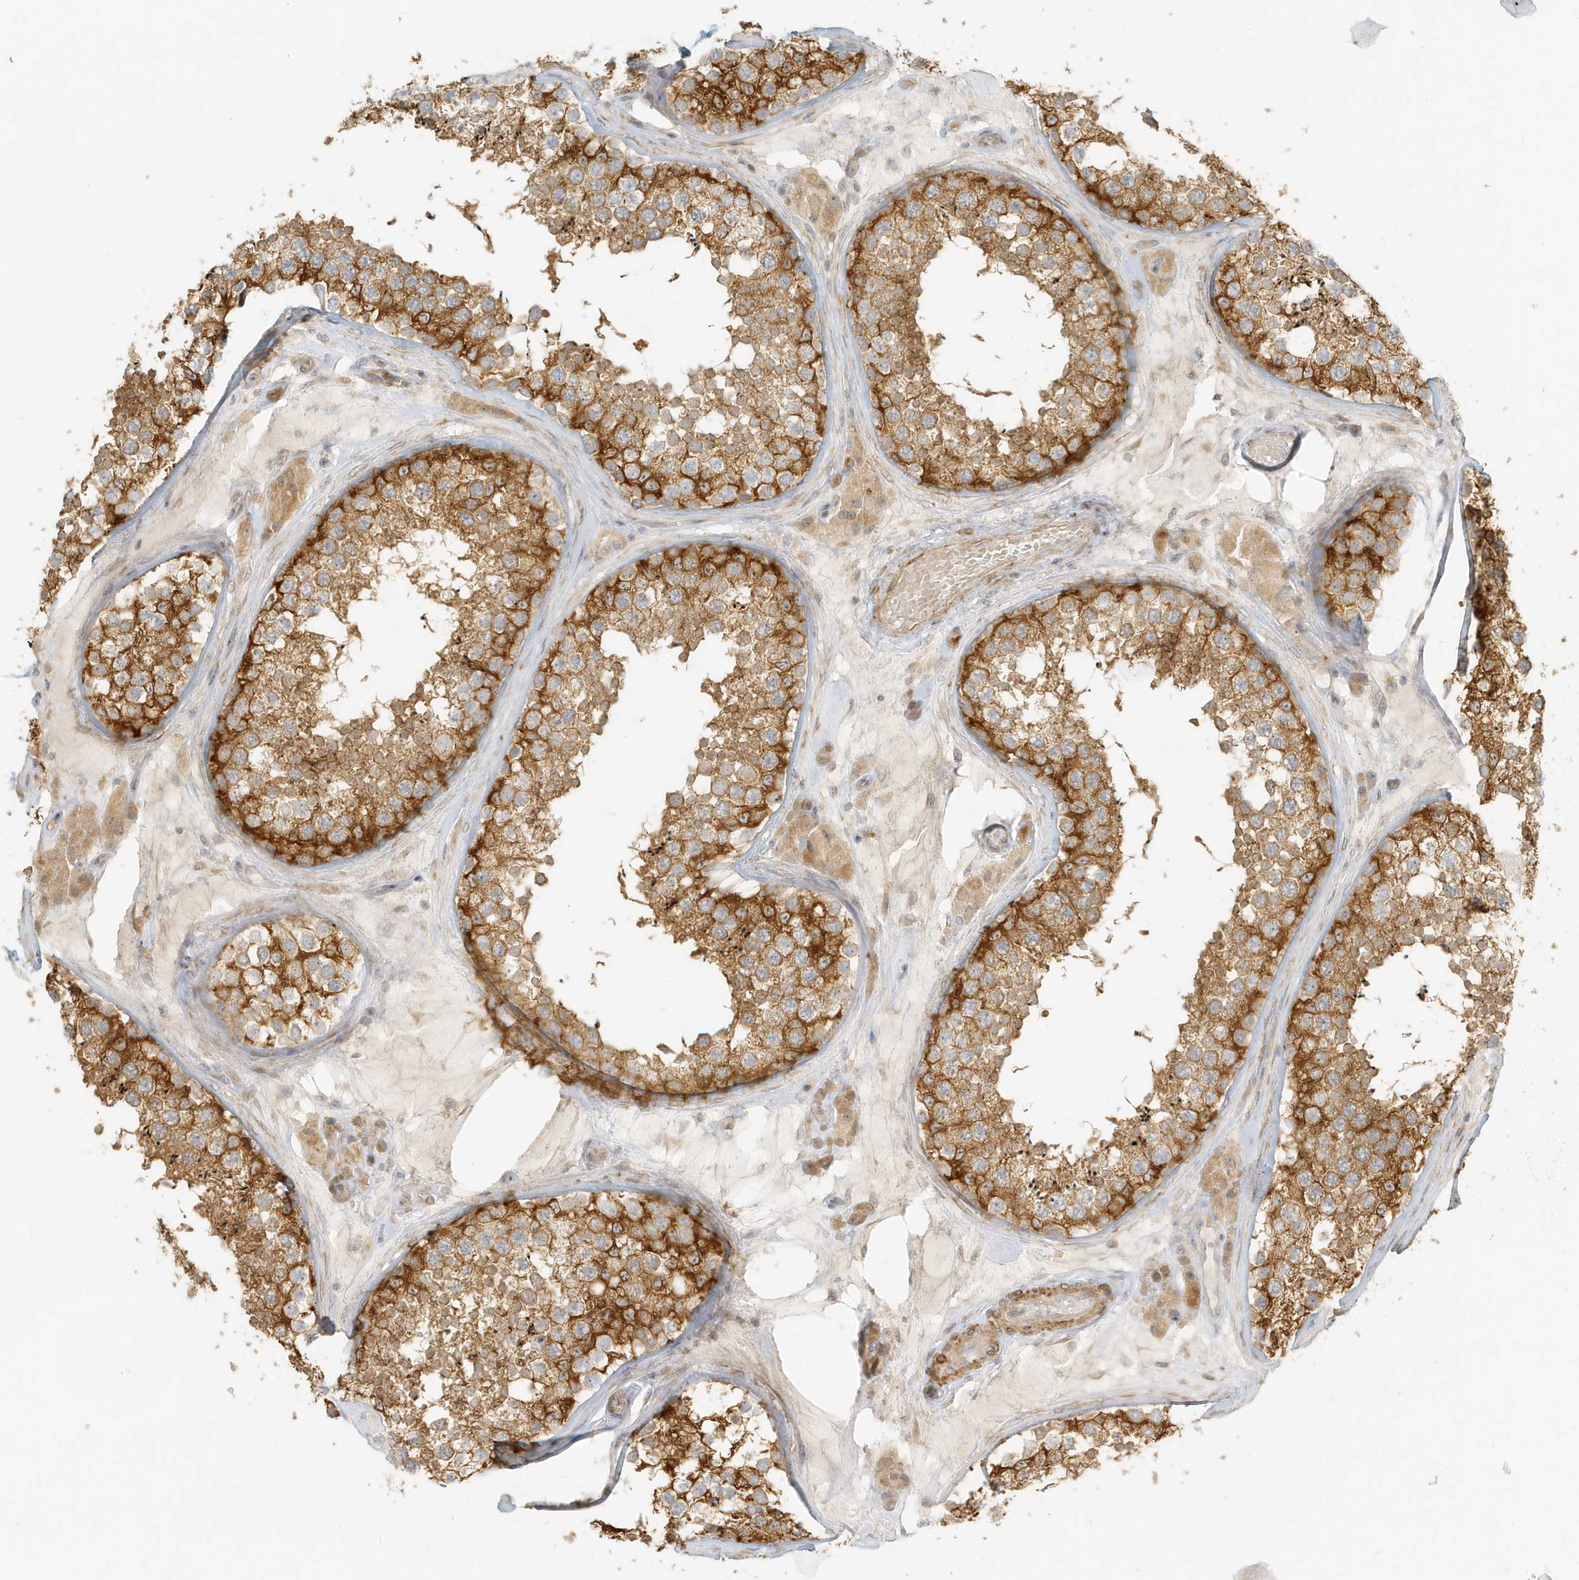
{"staining": {"intensity": "strong", "quantity": ">75%", "location": "cytoplasmic/membranous"}, "tissue": "testis", "cell_type": "Cells in seminiferous ducts", "image_type": "normal", "snomed": [{"axis": "morphology", "description": "Normal tissue, NOS"}, {"axis": "topography", "description": "Testis"}], "caption": "Approximately >75% of cells in seminiferous ducts in unremarkable human testis reveal strong cytoplasmic/membranous protein positivity as visualized by brown immunohistochemical staining.", "gene": "MCOLN1", "patient": {"sex": "male", "age": 46}}